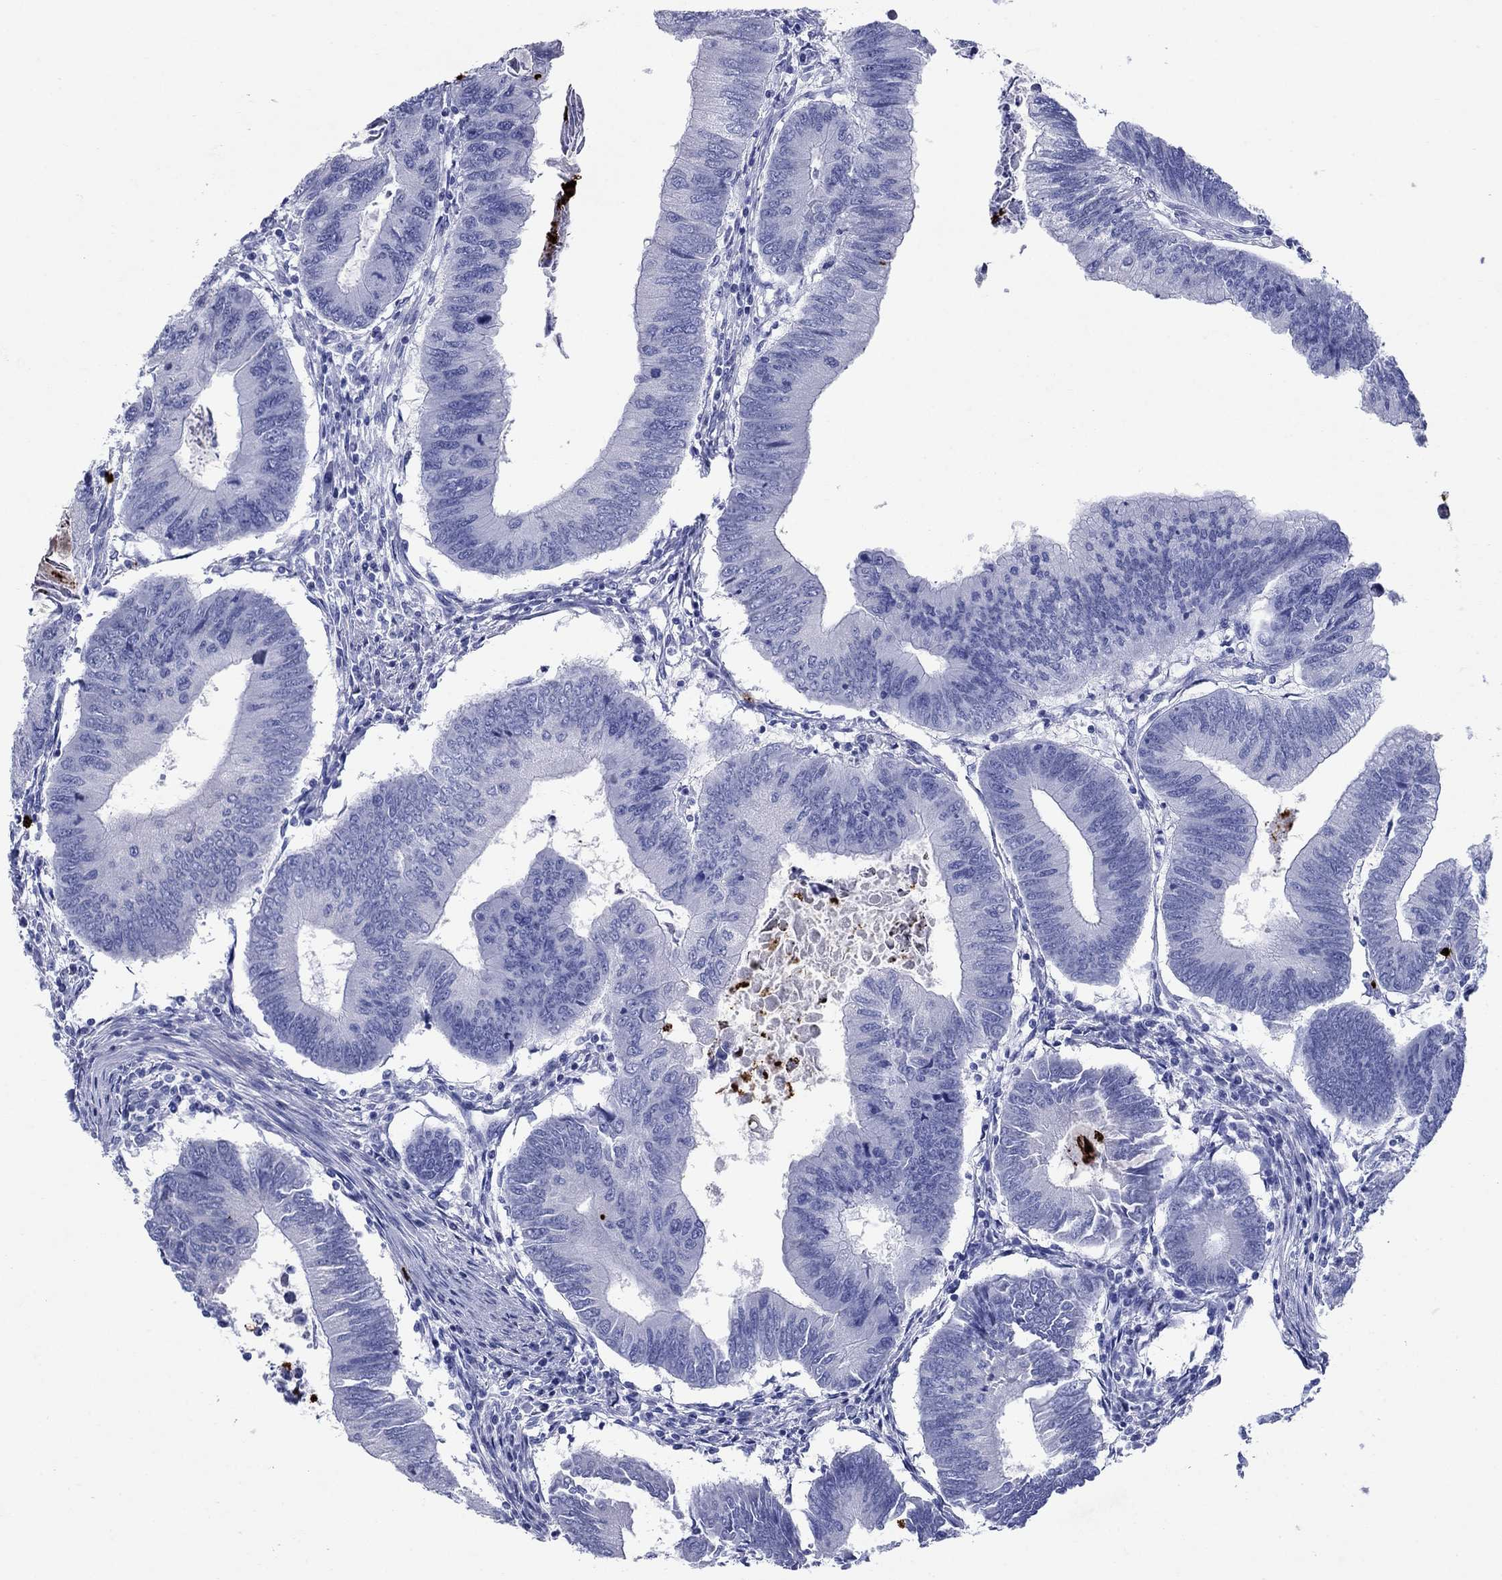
{"staining": {"intensity": "negative", "quantity": "none", "location": "none"}, "tissue": "colorectal cancer", "cell_type": "Tumor cells", "image_type": "cancer", "snomed": [{"axis": "morphology", "description": "Adenocarcinoma, NOS"}, {"axis": "topography", "description": "Colon"}], "caption": "Micrograph shows no significant protein staining in tumor cells of adenocarcinoma (colorectal).", "gene": "AZU1", "patient": {"sex": "male", "age": 53}}